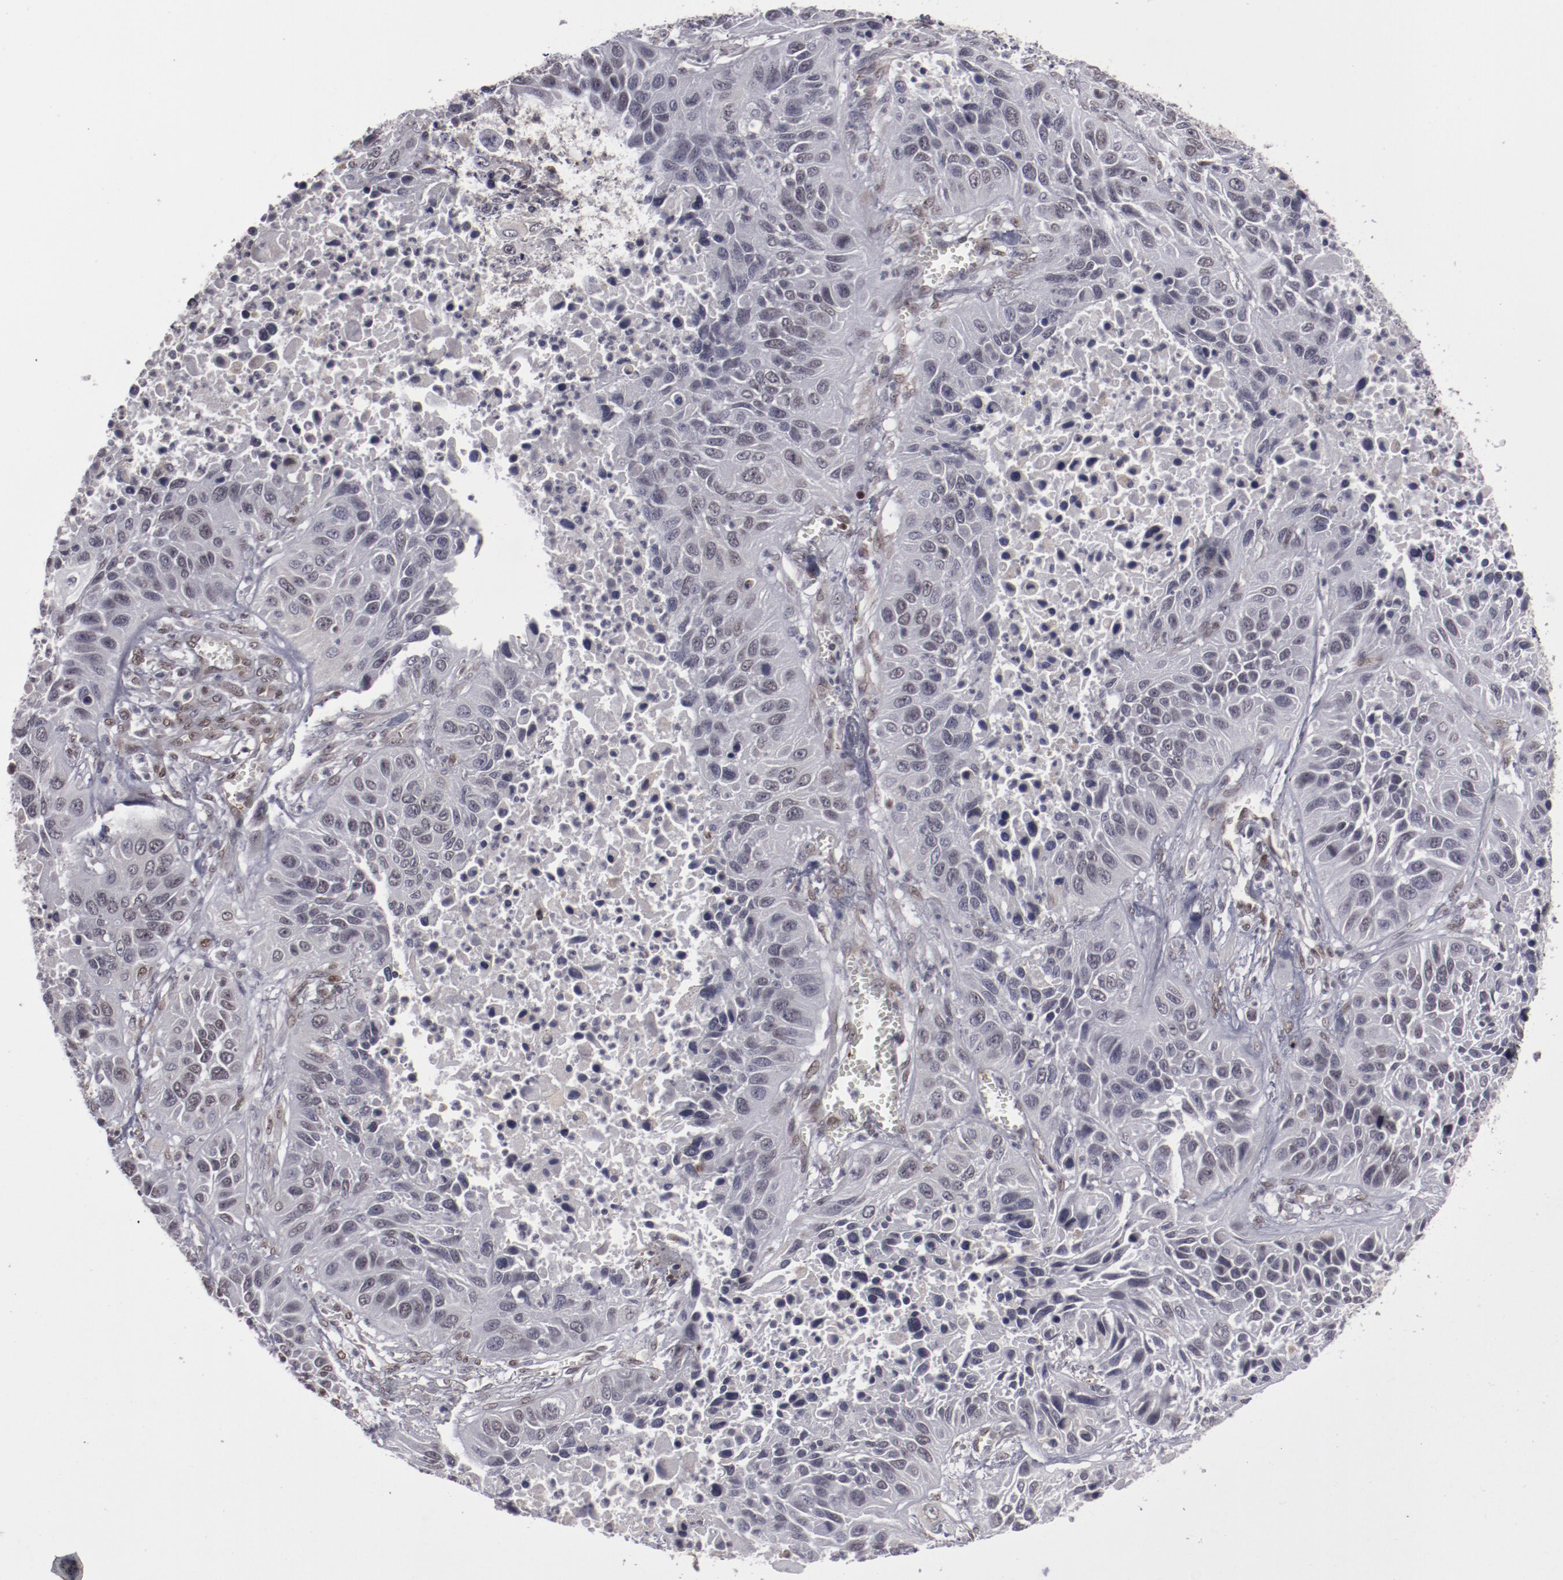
{"staining": {"intensity": "negative", "quantity": "none", "location": "none"}, "tissue": "lung cancer", "cell_type": "Tumor cells", "image_type": "cancer", "snomed": [{"axis": "morphology", "description": "Squamous cell carcinoma, NOS"}, {"axis": "topography", "description": "Lung"}], "caption": "Immunohistochemistry of lung cancer (squamous cell carcinoma) displays no expression in tumor cells. Brightfield microscopy of immunohistochemistry stained with DAB (3,3'-diaminobenzidine) (brown) and hematoxylin (blue), captured at high magnification.", "gene": "LEF1", "patient": {"sex": "female", "age": 76}}